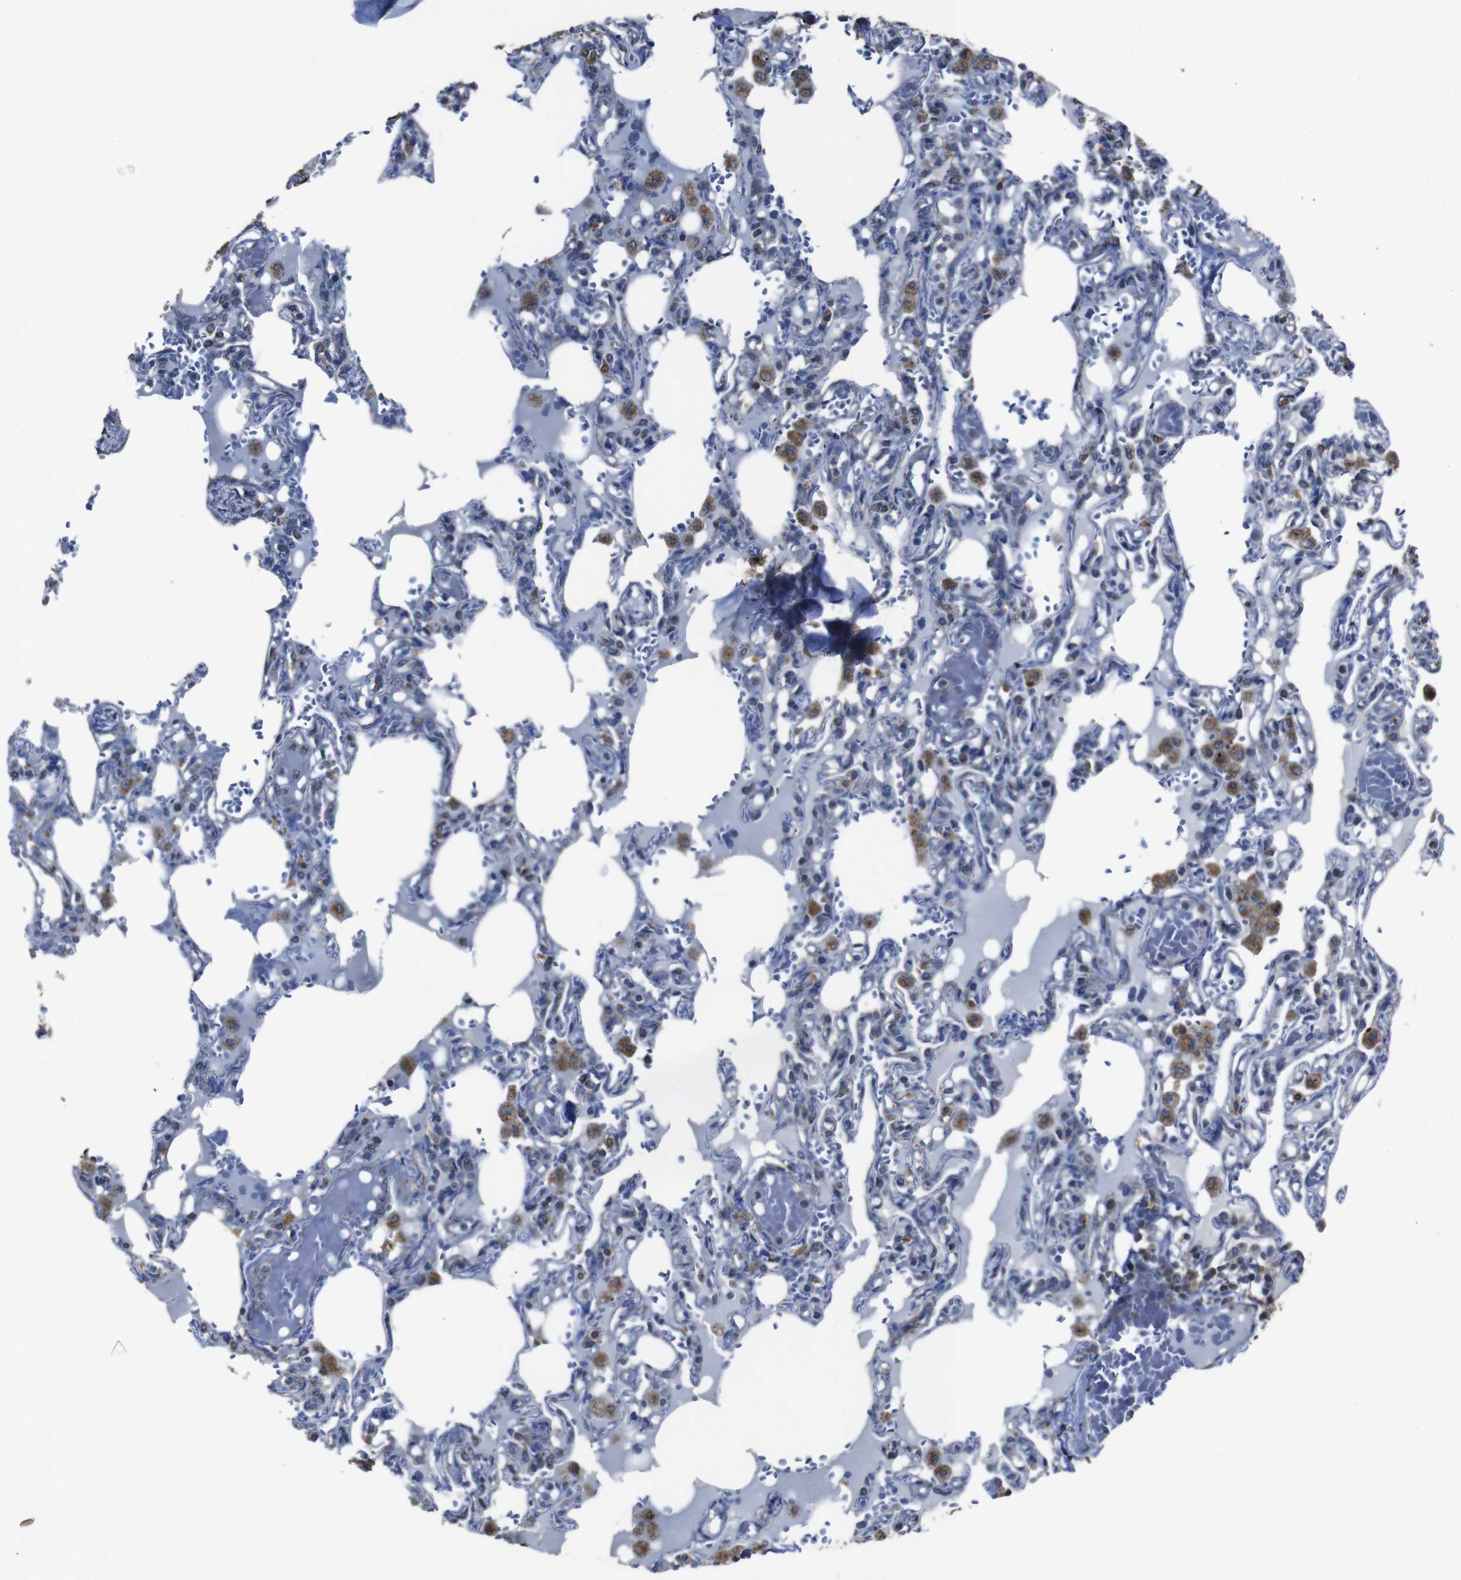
{"staining": {"intensity": "moderate", "quantity": "<25%", "location": "cytoplasmic/membranous"}, "tissue": "lung", "cell_type": "Alveolar cells", "image_type": "normal", "snomed": [{"axis": "morphology", "description": "Normal tissue, NOS"}, {"axis": "topography", "description": "Lung"}], "caption": "An immunohistochemistry (IHC) micrograph of normal tissue is shown. Protein staining in brown labels moderate cytoplasmic/membranous positivity in lung within alveolar cells.", "gene": "SNN", "patient": {"sex": "male", "age": 21}}